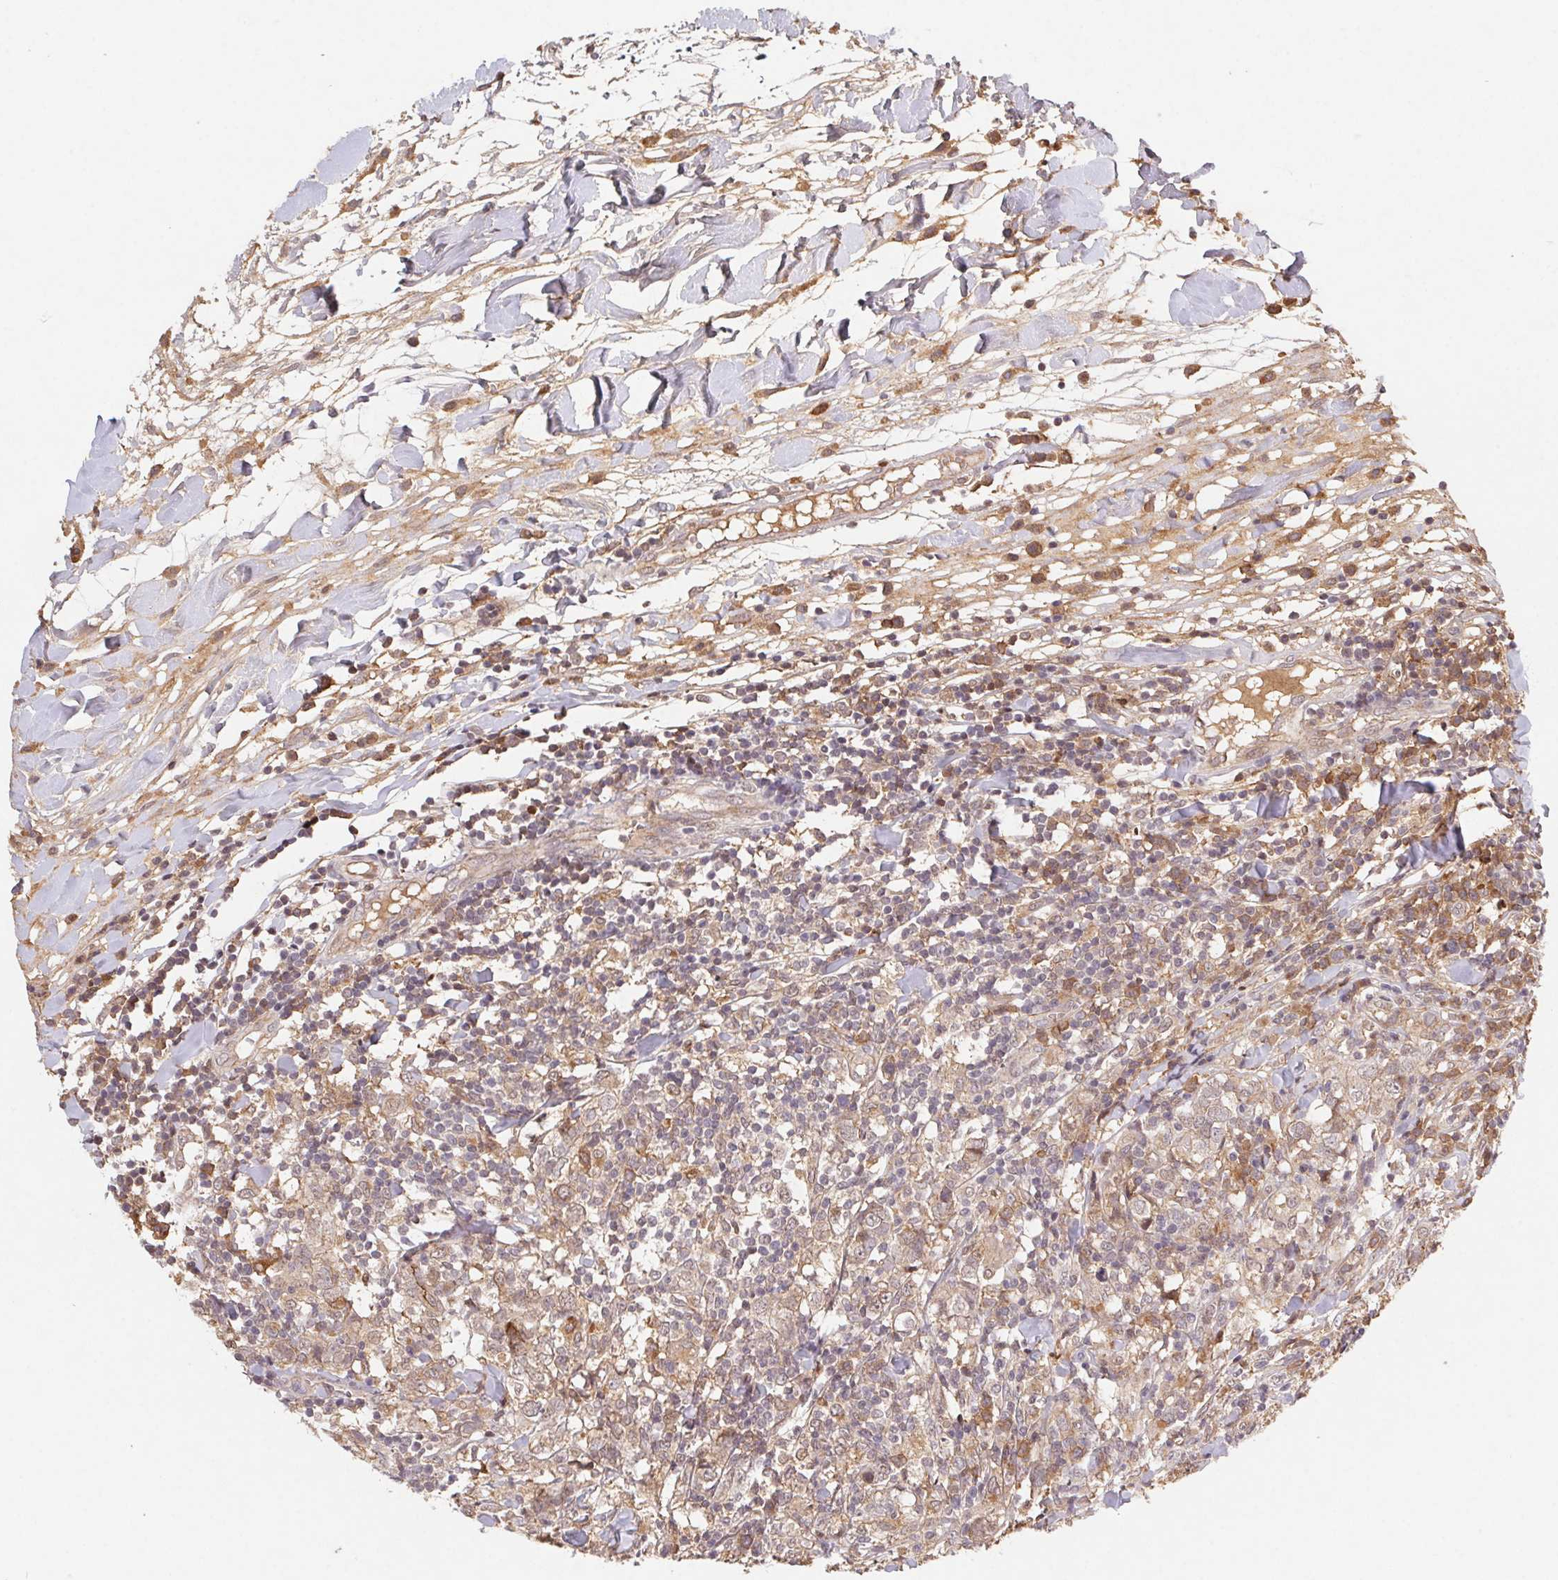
{"staining": {"intensity": "weak", "quantity": ">75%", "location": "cytoplasmic/membranous"}, "tissue": "breast cancer", "cell_type": "Tumor cells", "image_type": "cancer", "snomed": [{"axis": "morphology", "description": "Duct carcinoma"}, {"axis": "topography", "description": "Breast"}], "caption": "Human breast intraductal carcinoma stained with a protein marker exhibits weak staining in tumor cells.", "gene": "SLC52A2", "patient": {"sex": "female", "age": 30}}